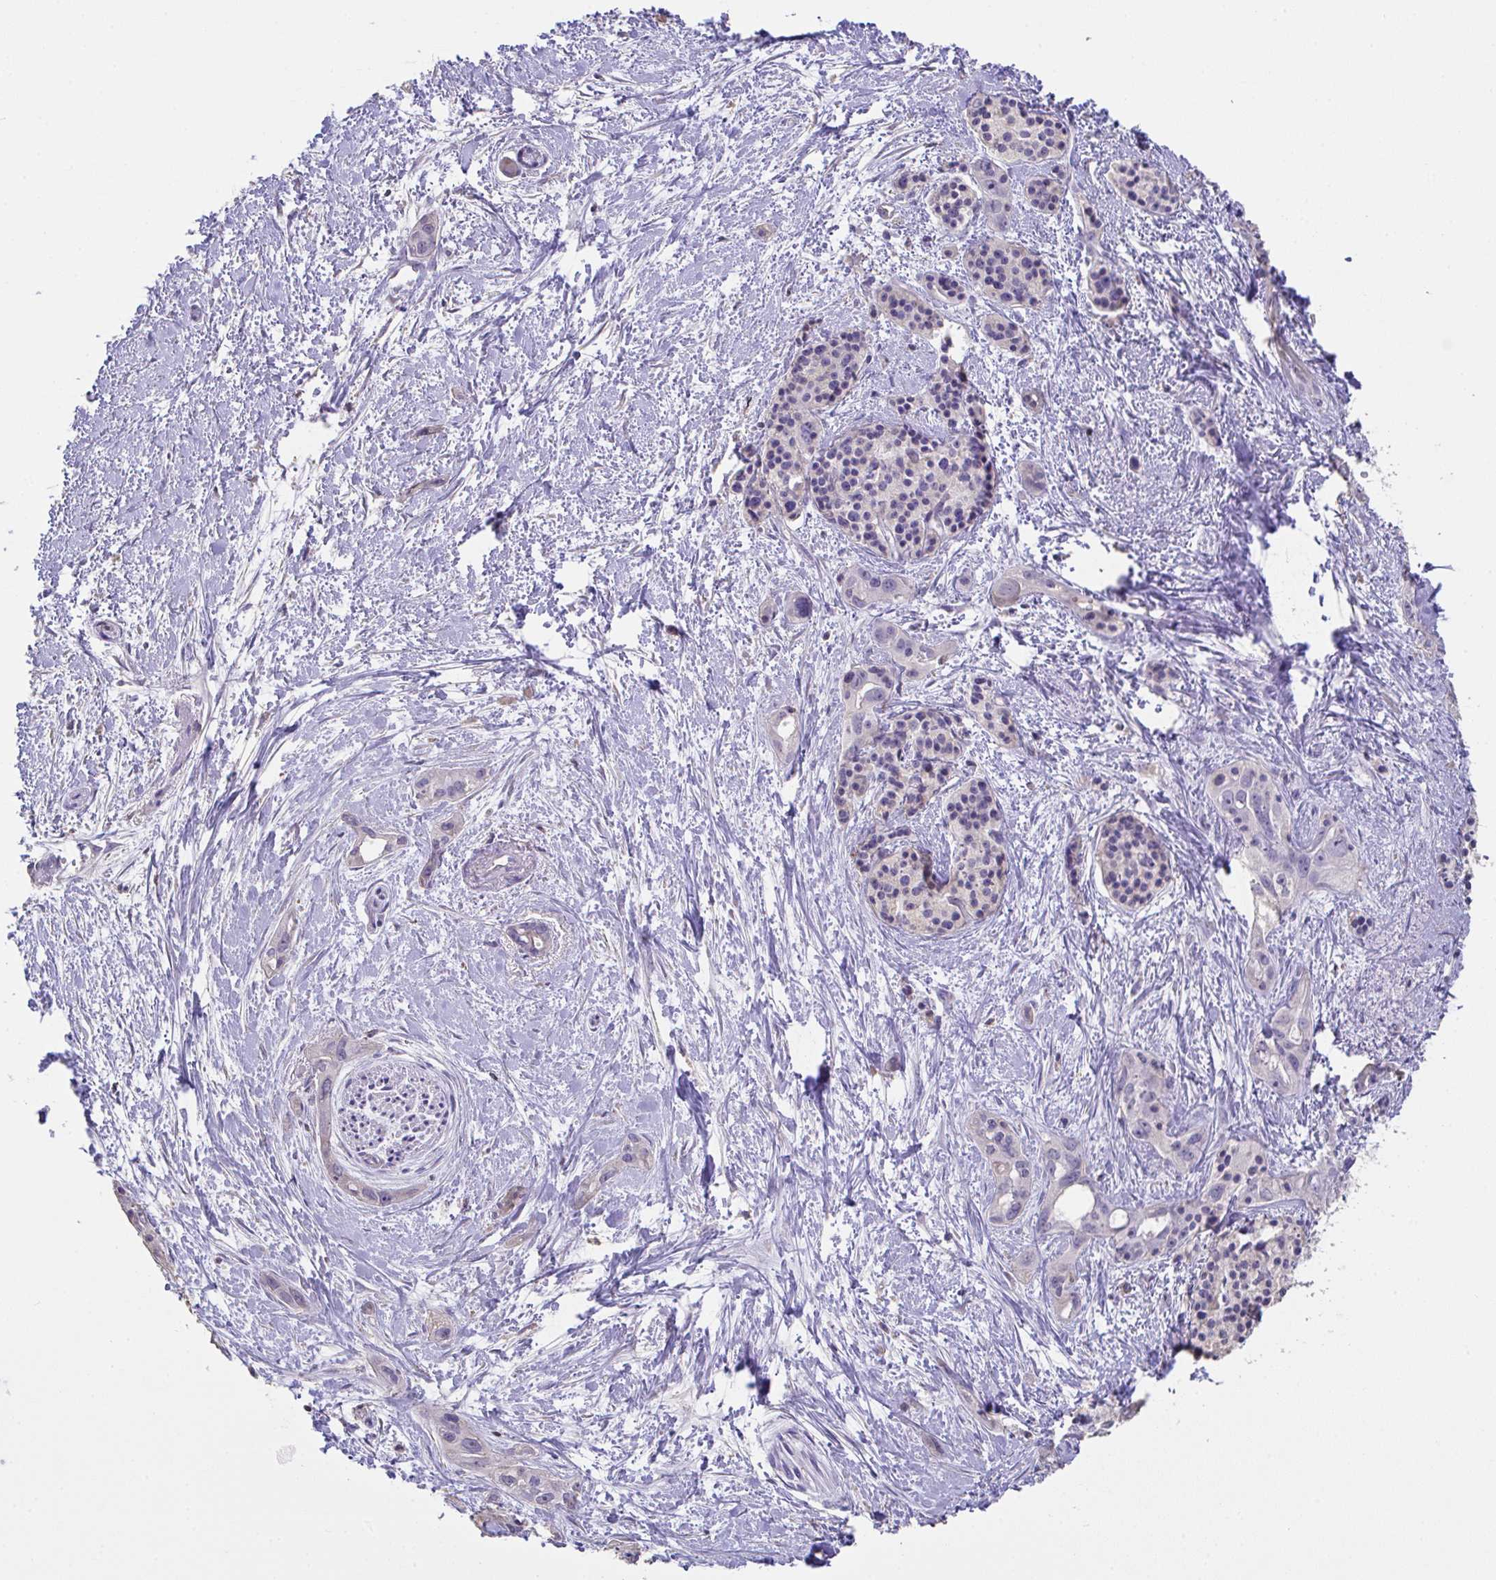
{"staining": {"intensity": "negative", "quantity": "none", "location": "none"}, "tissue": "pancreatic cancer", "cell_type": "Tumor cells", "image_type": "cancer", "snomed": [{"axis": "morphology", "description": "Adenocarcinoma, NOS"}, {"axis": "topography", "description": "Pancreas"}], "caption": "The image demonstrates no significant positivity in tumor cells of pancreatic adenocarcinoma. (Immunohistochemistry (ihc), brightfield microscopy, high magnification).", "gene": "IL23R", "patient": {"sex": "female", "age": 50}}